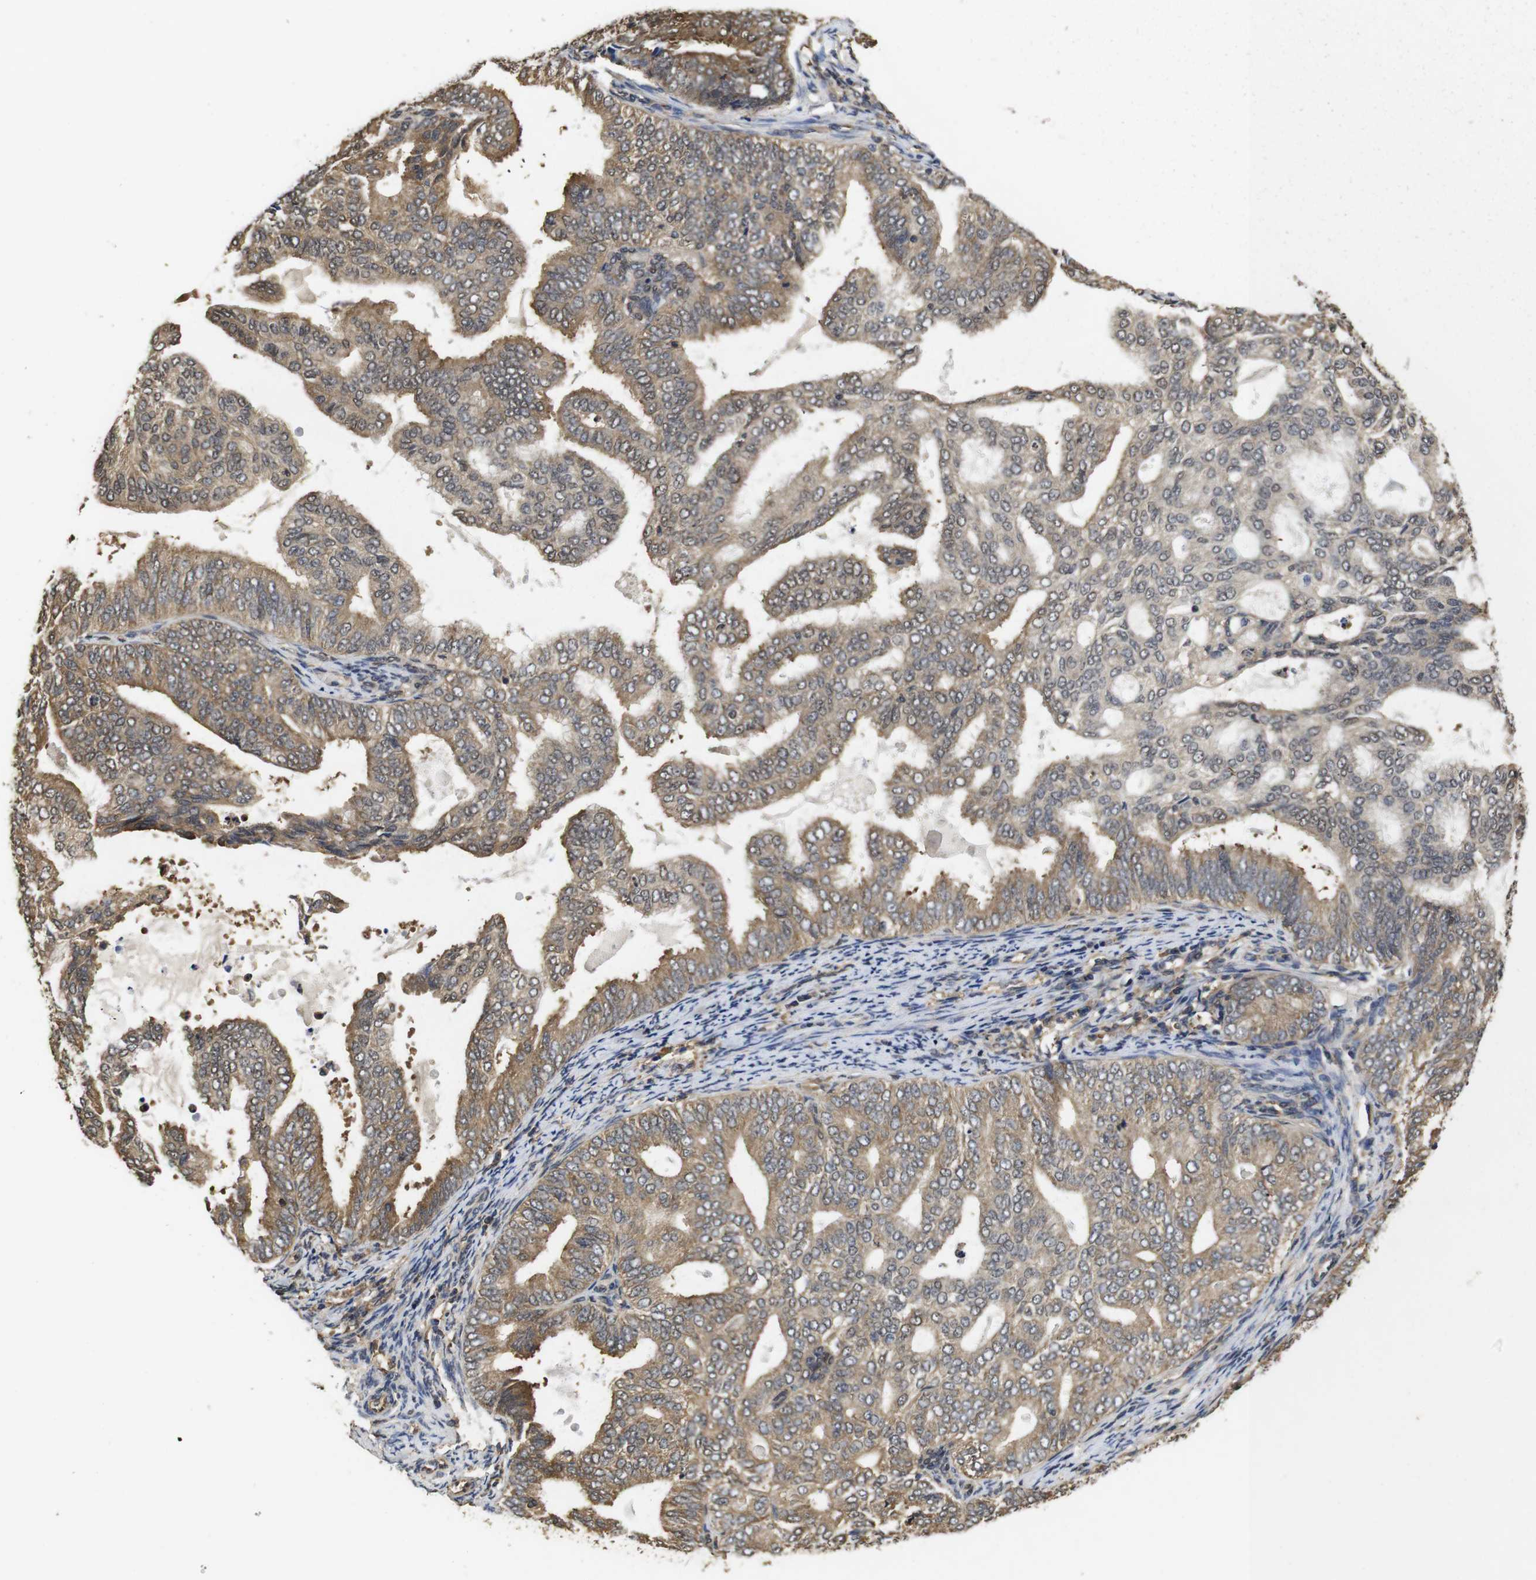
{"staining": {"intensity": "moderate", "quantity": ">75%", "location": "cytoplasmic/membranous,nuclear"}, "tissue": "endometrial cancer", "cell_type": "Tumor cells", "image_type": "cancer", "snomed": [{"axis": "morphology", "description": "Adenocarcinoma, NOS"}, {"axis": "topography", "description": "Endometrium"}], "caption": "Moderate cytoplasmic/membranous and nuclear staining for a protein is present in approximately >75% of tumor cells of endometrial cancer (adenocarcinoma) using immunohistochemistry.", "gene": "SUMO3", "patient": {"sex": "female", "age": 58}}